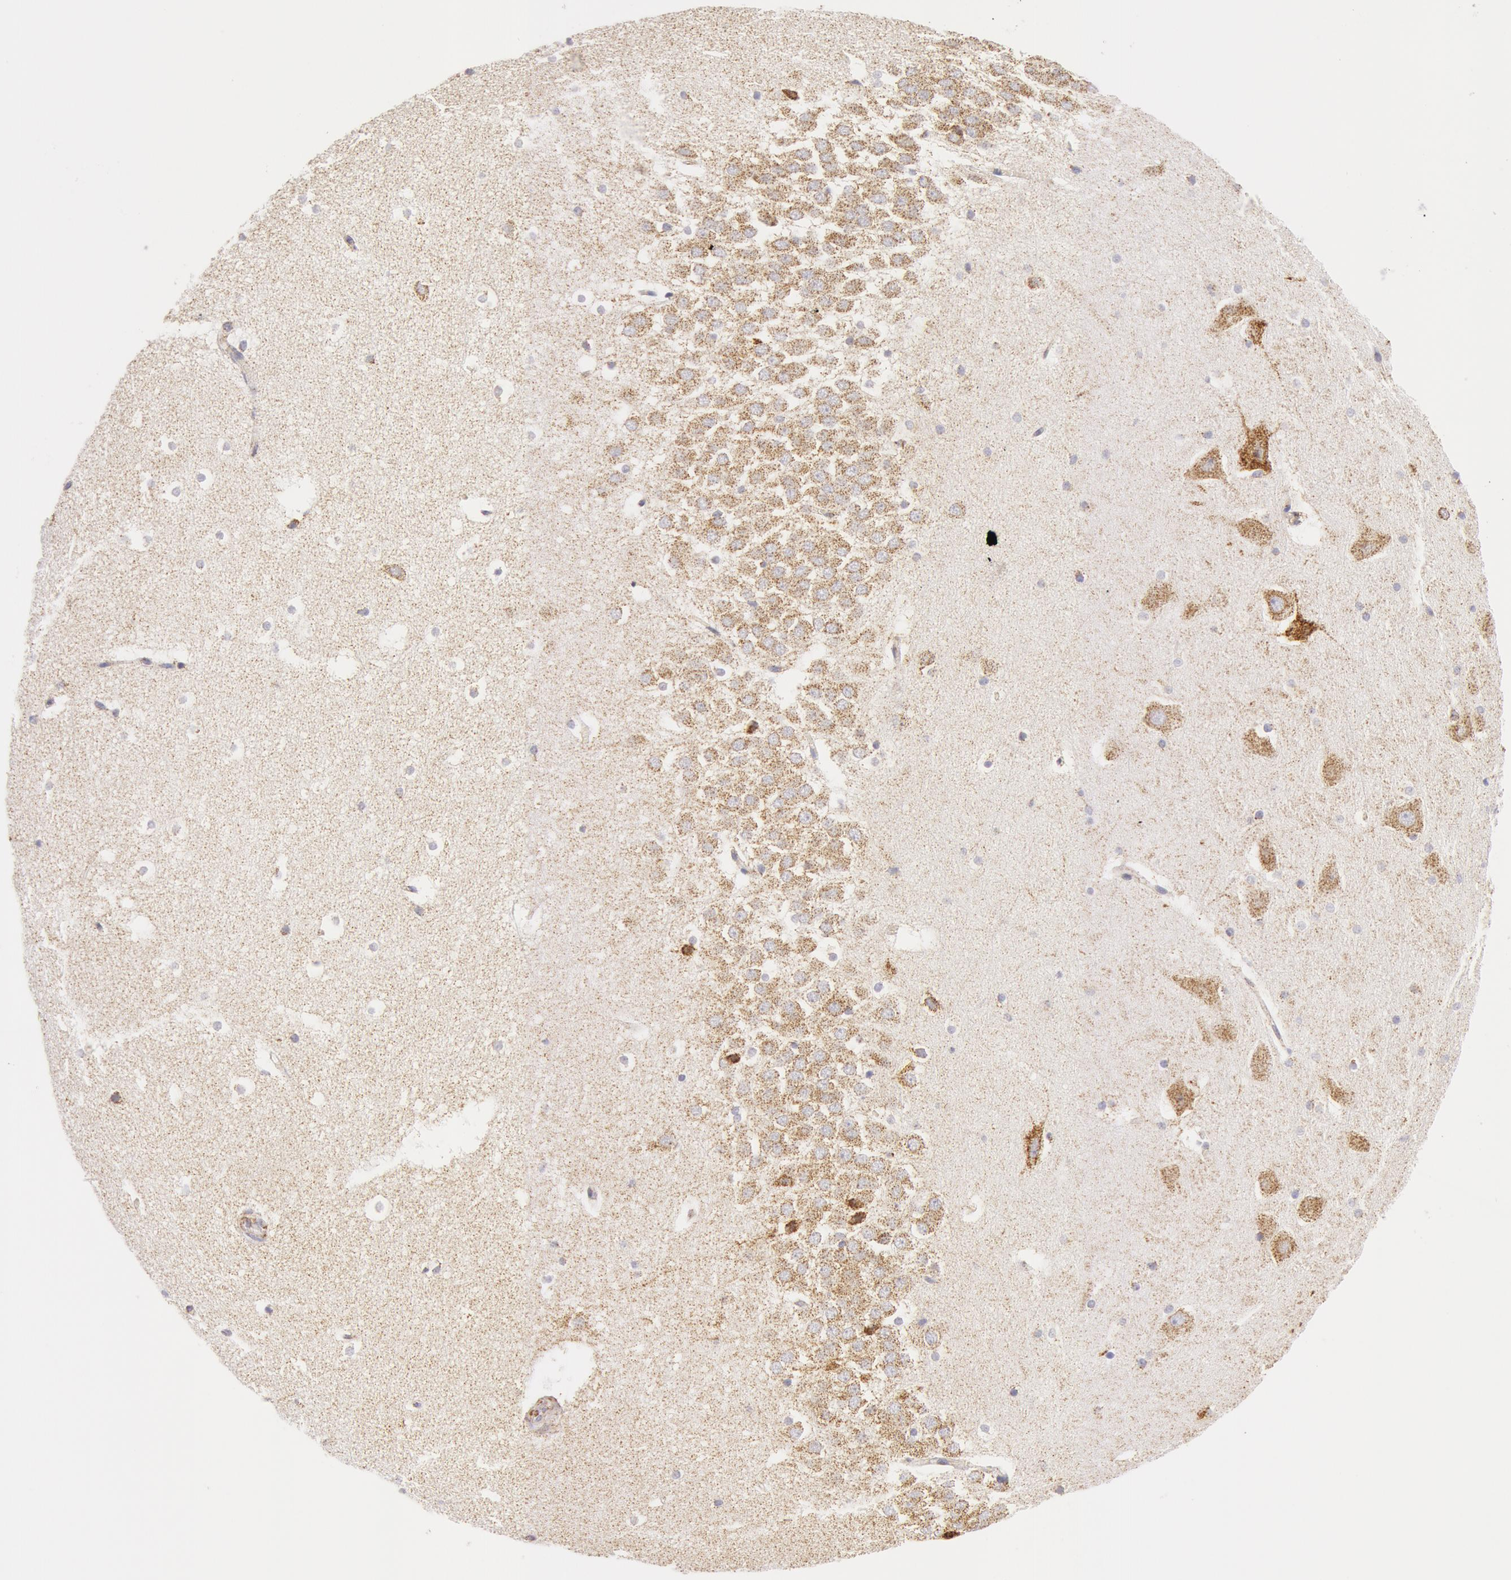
{"staining": {"intensity": "weak", "quantity": "25%-75%", "location": "cytoplasmic/membranous"}, "tissue": "hippocampus", "cell_type": "Glial cells", "image_type": "normal", "snomed": [{"axis": "morphology", "description": "Normal tissue, NOS"}, {"axis": "topography", "description": "Hippocampus"}], "caption": "DAB immunohistochemical staining of unremarkable hippocampus reveals weak cytoplasmic/membranous protein staining in about 25%-75% of glial cells.", "gene": "ATP5F1B", "patient": {"sex": "male", "age": 45}}